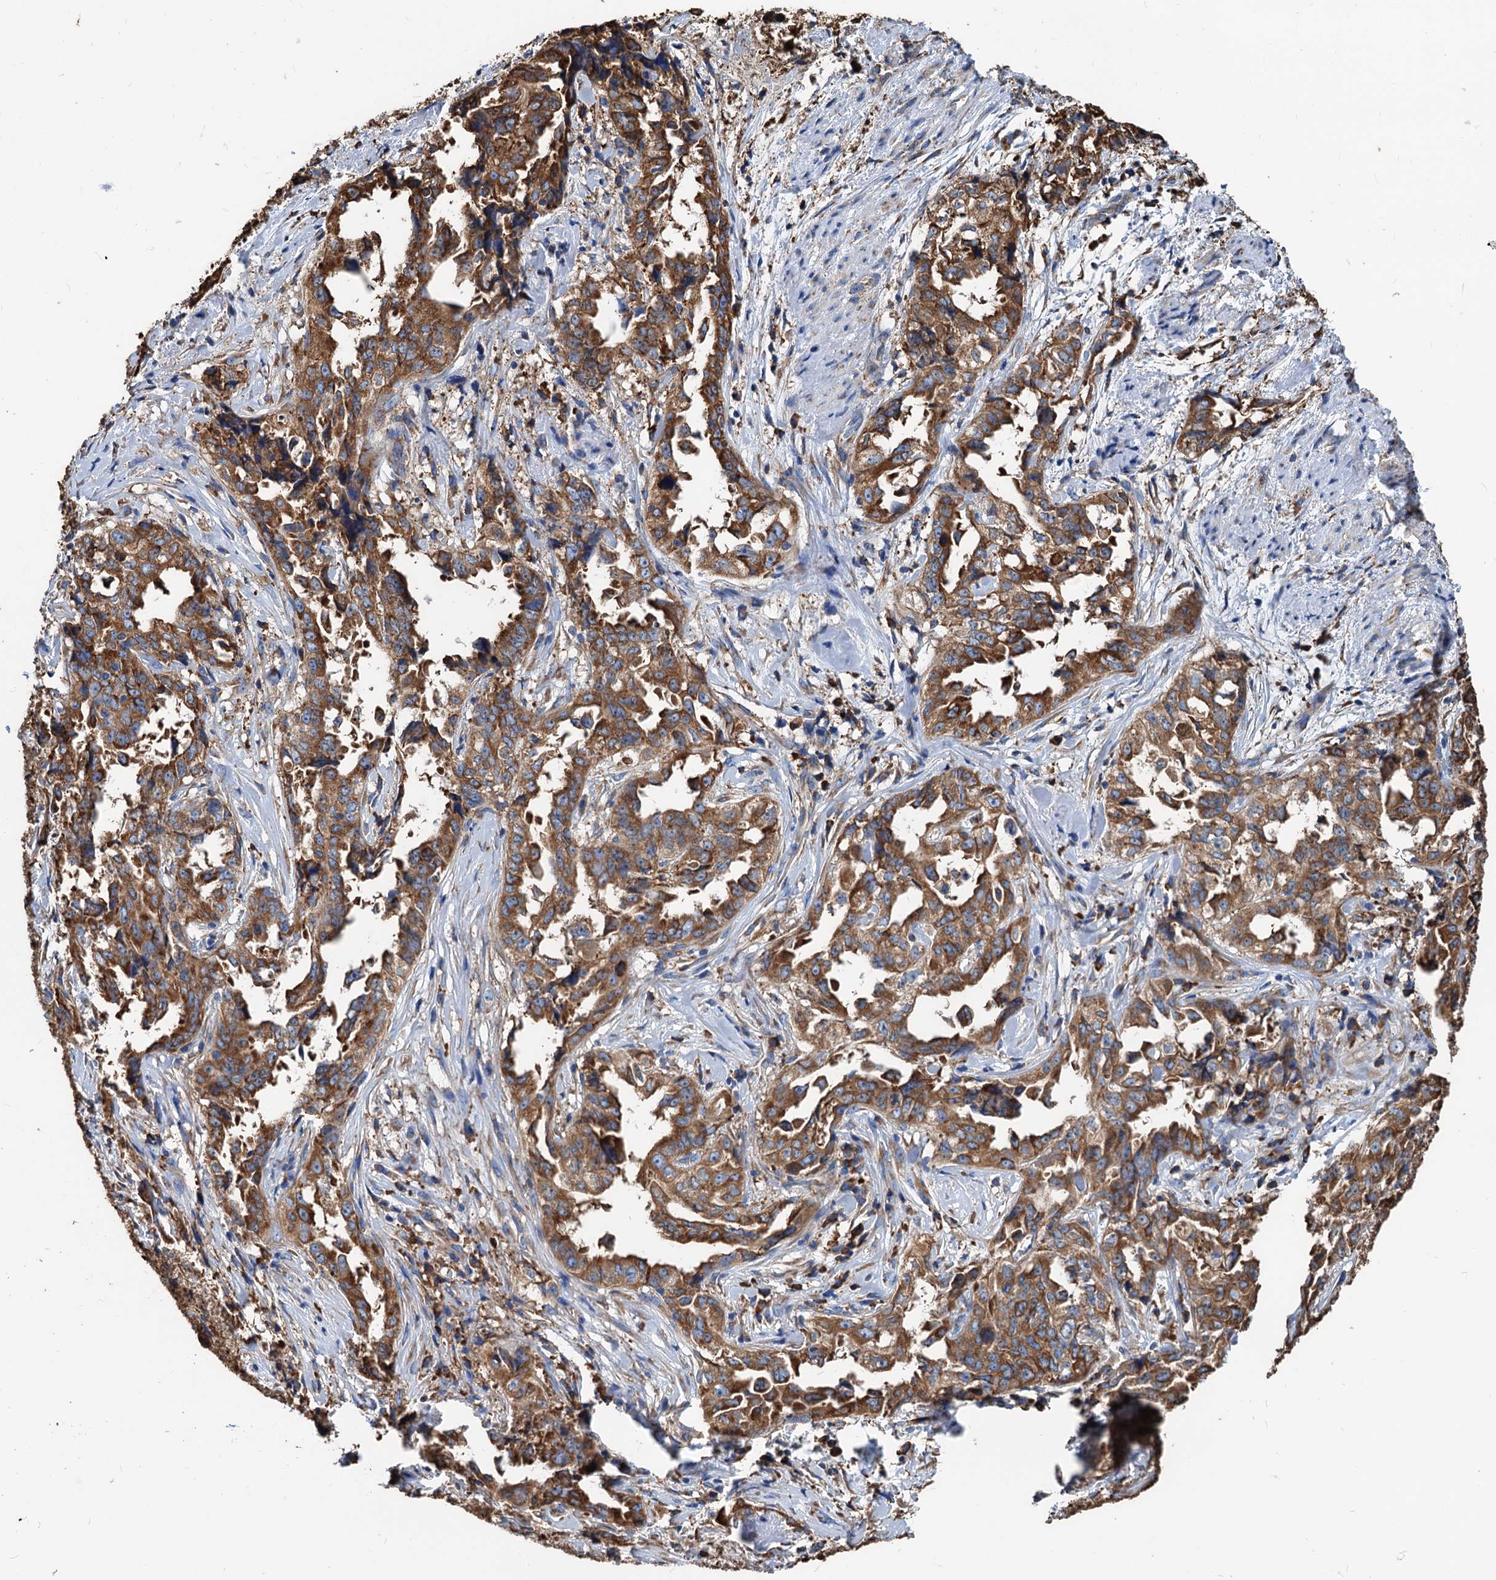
{"staining": {"intensity": "moderate", "quantity": ">75%", "location": "cytoplasmic/membranous"}, "tissue": "endometrial cancer", "cell_type": "Tumor cells", "image_type": "cancer", "snomed": [{"axis": "morphology", "description": "Adenocarcinoma, NOS"}, {"axis": "topography", "description": "Endometrium"}], "caption": "Tumor cells display medium levels of moderate cytoplasmic/membranous staining in approximately >75% of cells in endometrial cancer. Using DAB (3,3'-diaminobenzidine) (brown) and hematoxylin (blue) stains, captured at high magnification using brightfield microscopy.", "gene": "HSPA5", "patient": {"sex": "female", "age": 65}}